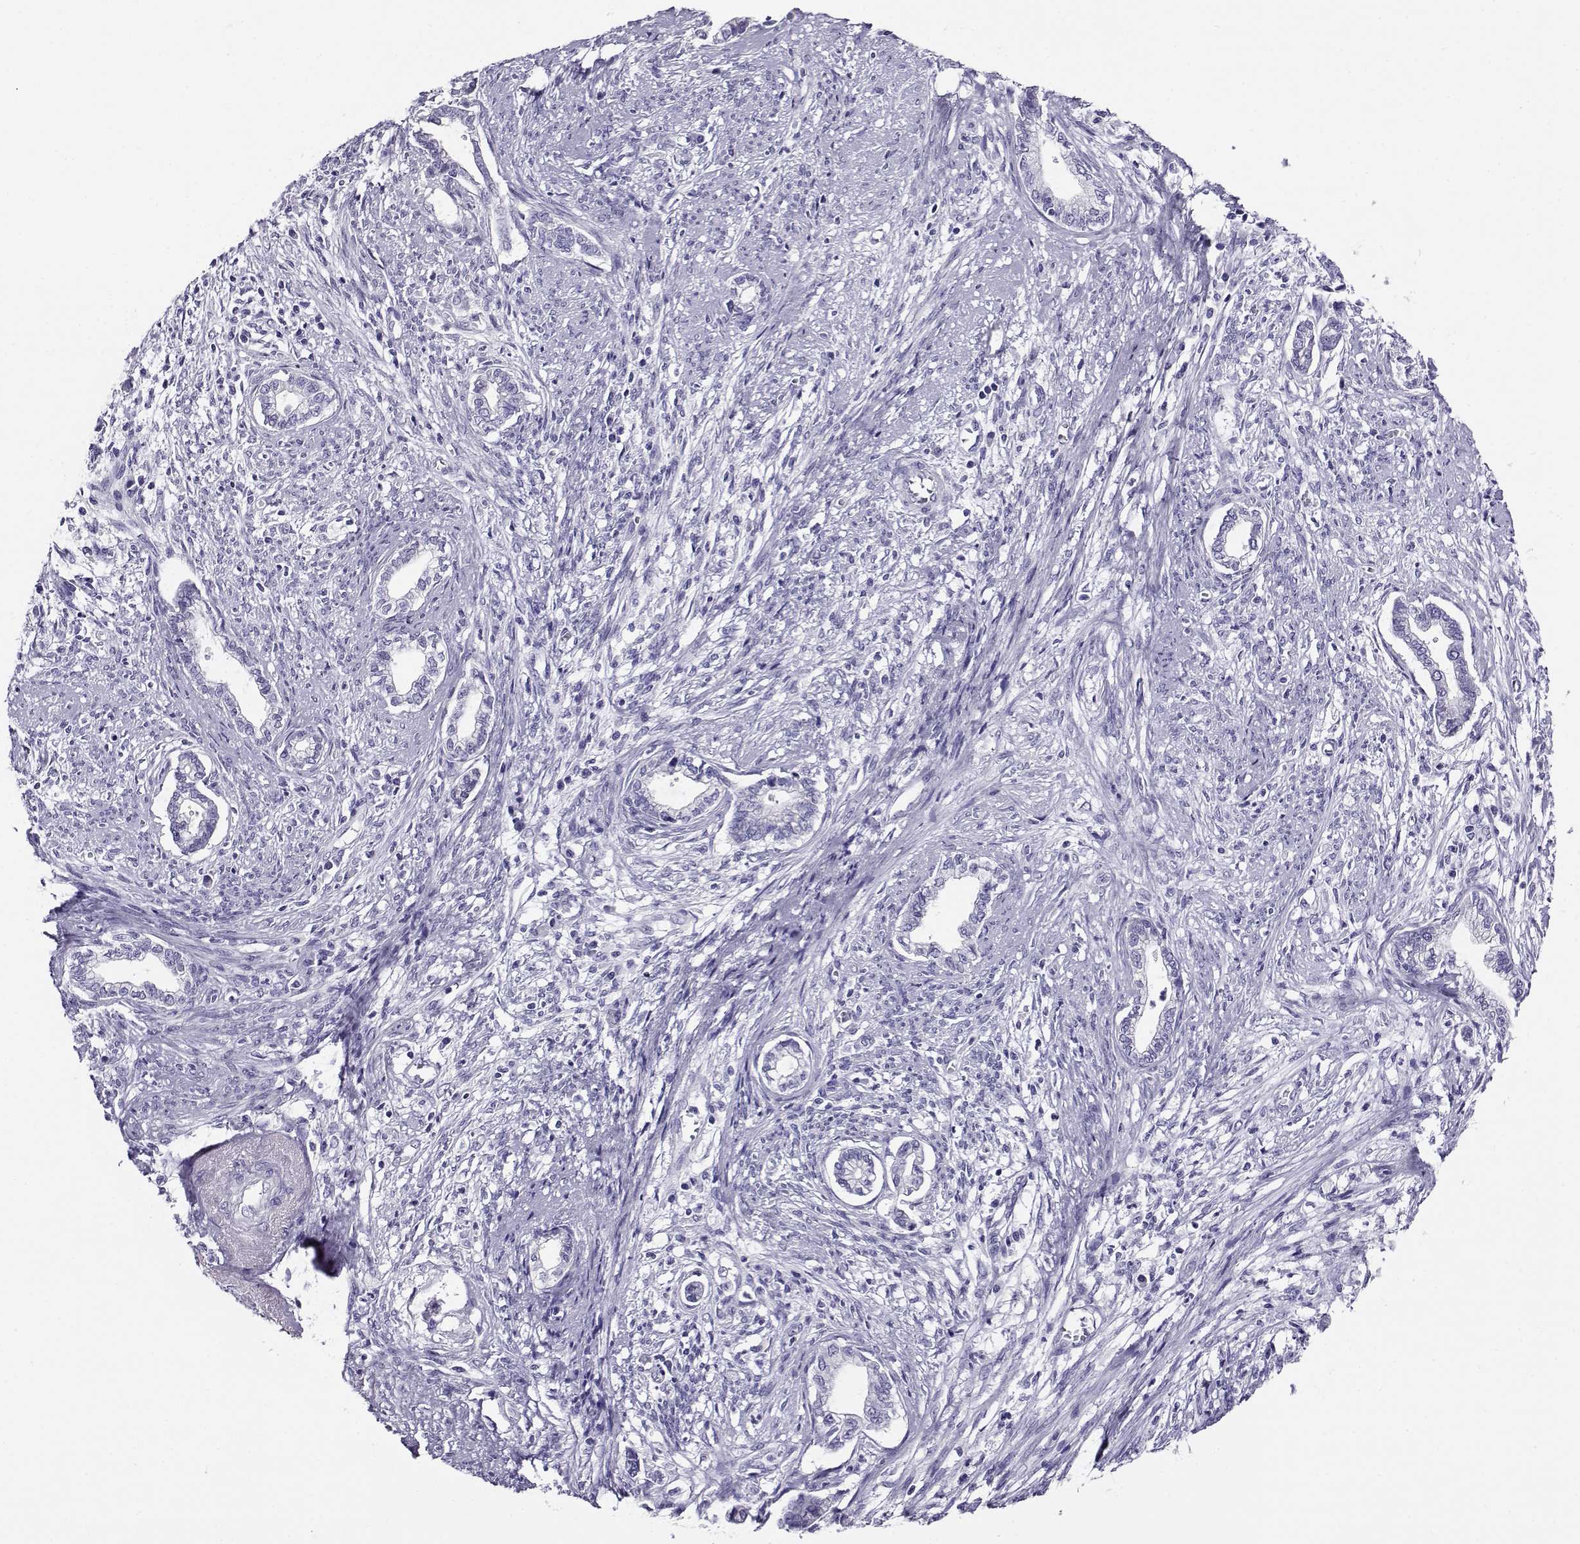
{"staining": {"intensity": "negative", "quantity": "none", "location": "none"}, "tissue": "cervical cancer", "cell_type": "Tumor cells", "image_type": "cancer", "snomed": [{"axis": "morphology", "description": "Adenocarcinoma, NOS"}, {"axis": "topography", "description": "Cervix"}], "caption": "Human cervical cancer (adenocarcinoma) stained for a protein using immunohistochemistry (IHC) demonstrates no expression in tumor cells.", "gene": "RHOXF2", "patient": {"sex": "female", "age": 62}}